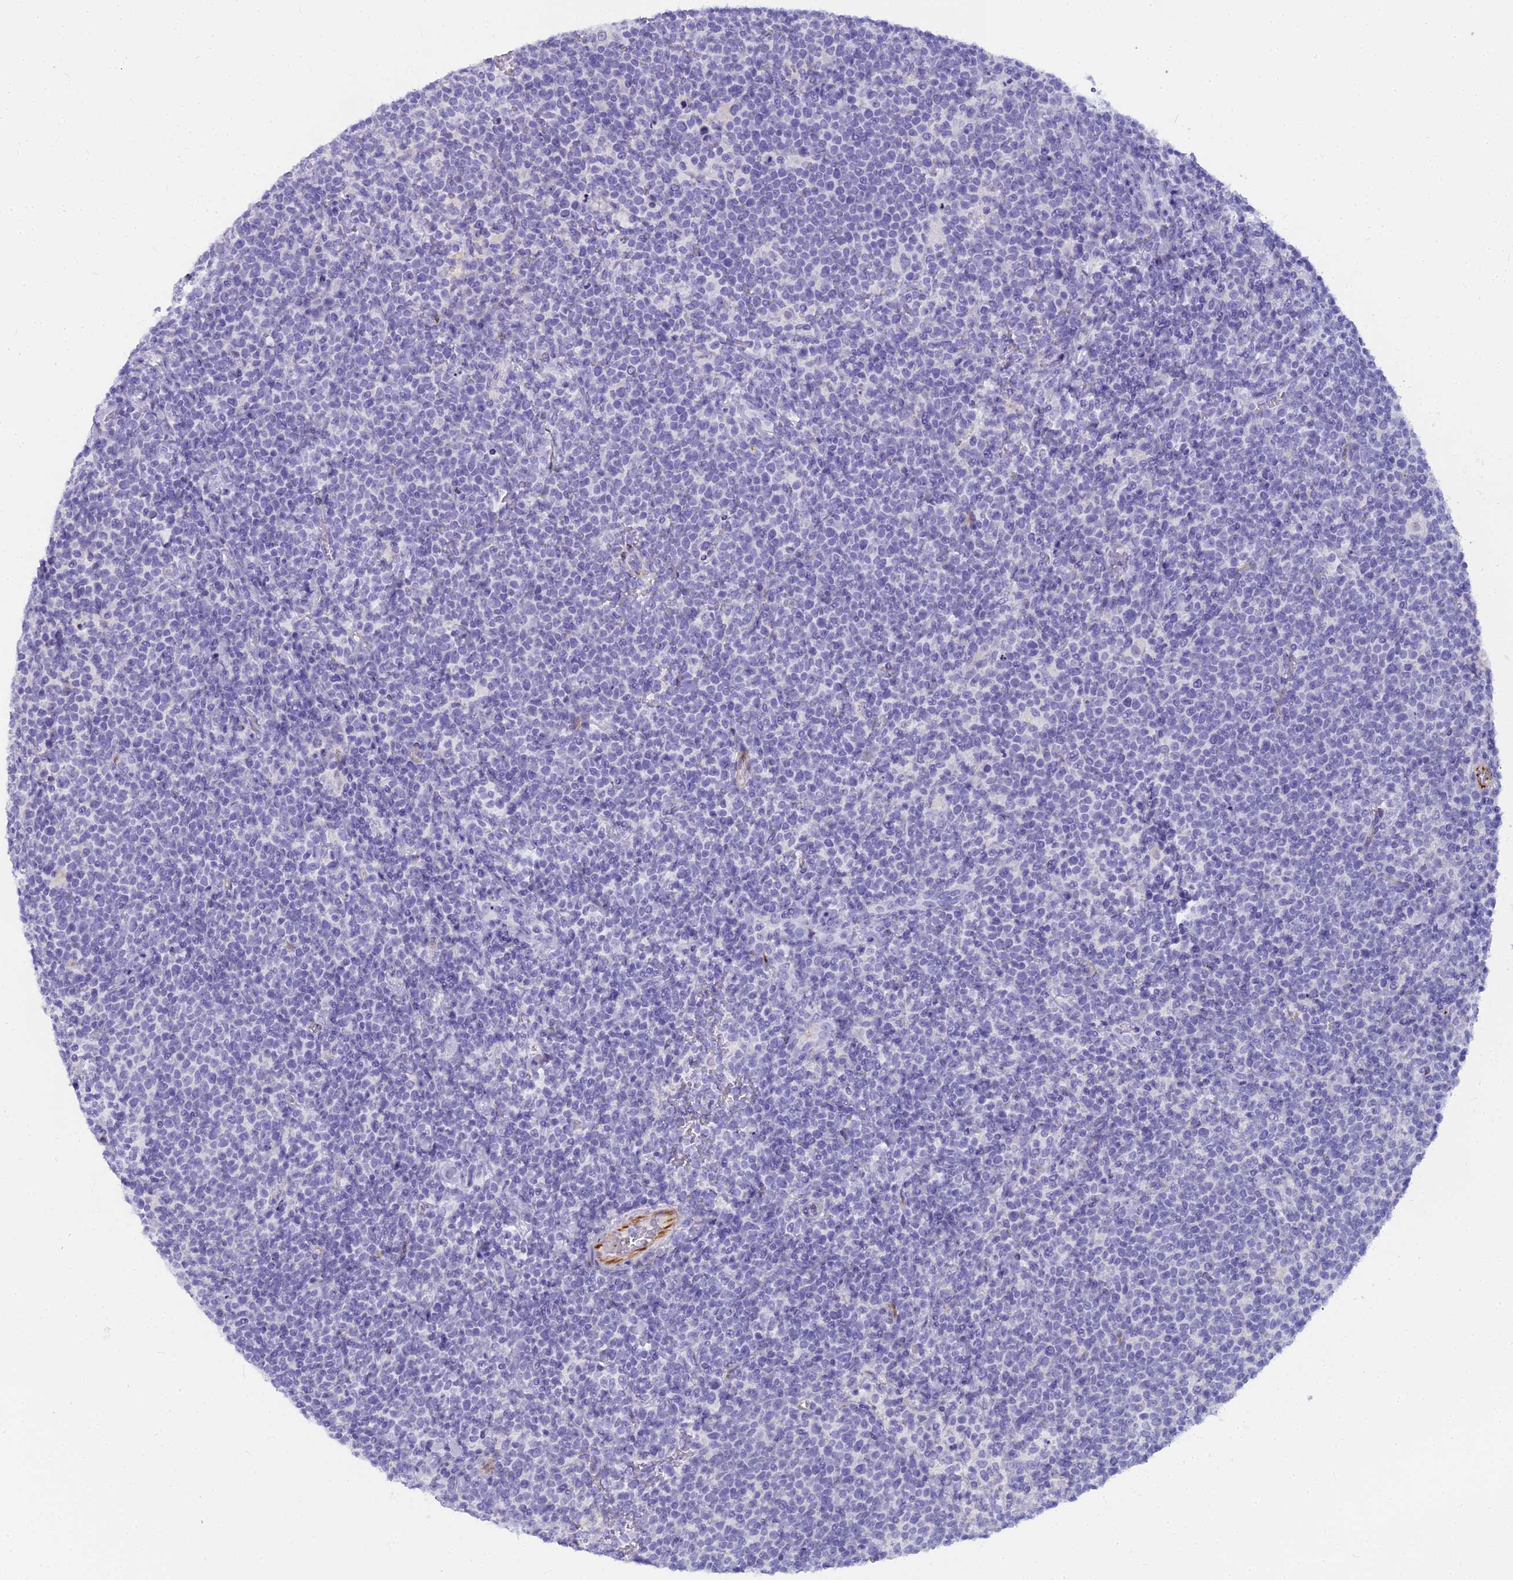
{"staining": {"intensity": "negative", "quantity": "none", "location": "none"}, "tissue": "lymphoma", "cell_type": "Tumor cells", "image_type": "cancer", "snomed": [{"axis": "morphology", "description": "Malignant lymphoma, non-Hodgkin's type, High grade"}, {"axis": "topography", "description": "Lymph node"}], "caption": "The photomicrograph displays no significant staining in tumor cells of lymphoma.", "gene": "EVI2A", "patient": {"sex": "male", "age": 61}}